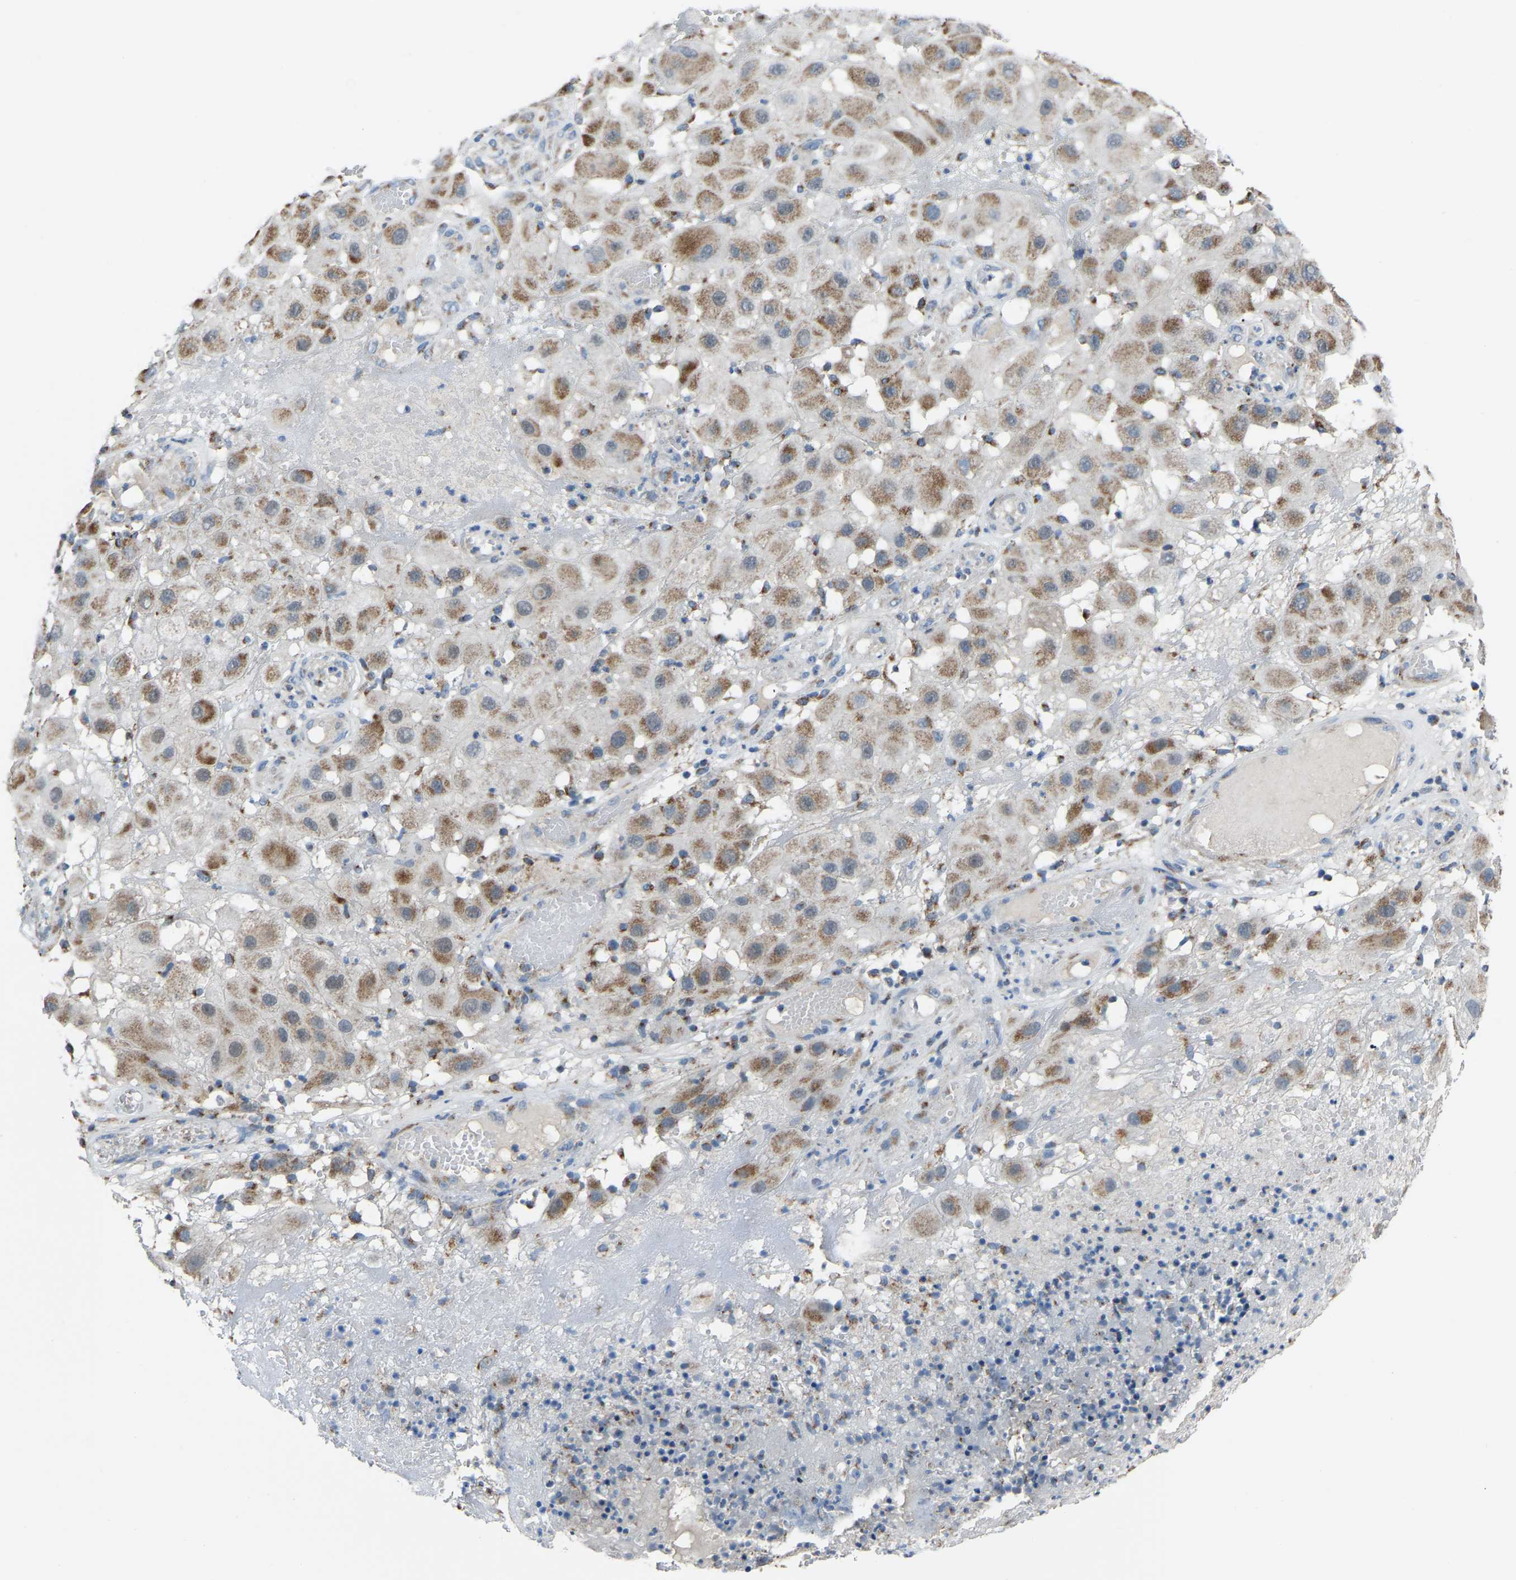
{"staining": {"intensity": "moderate", "quantity": ">75%", "location": "cytoplasmic/membranous"}, "tissue": "melanoma", "cell_type": "Tumor cells", "image_type": "cancer", "snomed": [{"axis": "morphology", "description": "Malignant melanoma, NOS"}, {"axis": "topography", "description": "Skin"}], "caption": "Immunohistochemistry (IHC) micrograph of human melanoma stained for a protein (brown), which demonstrates medium levels of moderate cytoplasmic/membranous positivity in about >75% of tumor cells.", "gene": "CANT1", "patient": {"sex": "female", "age": 81}}